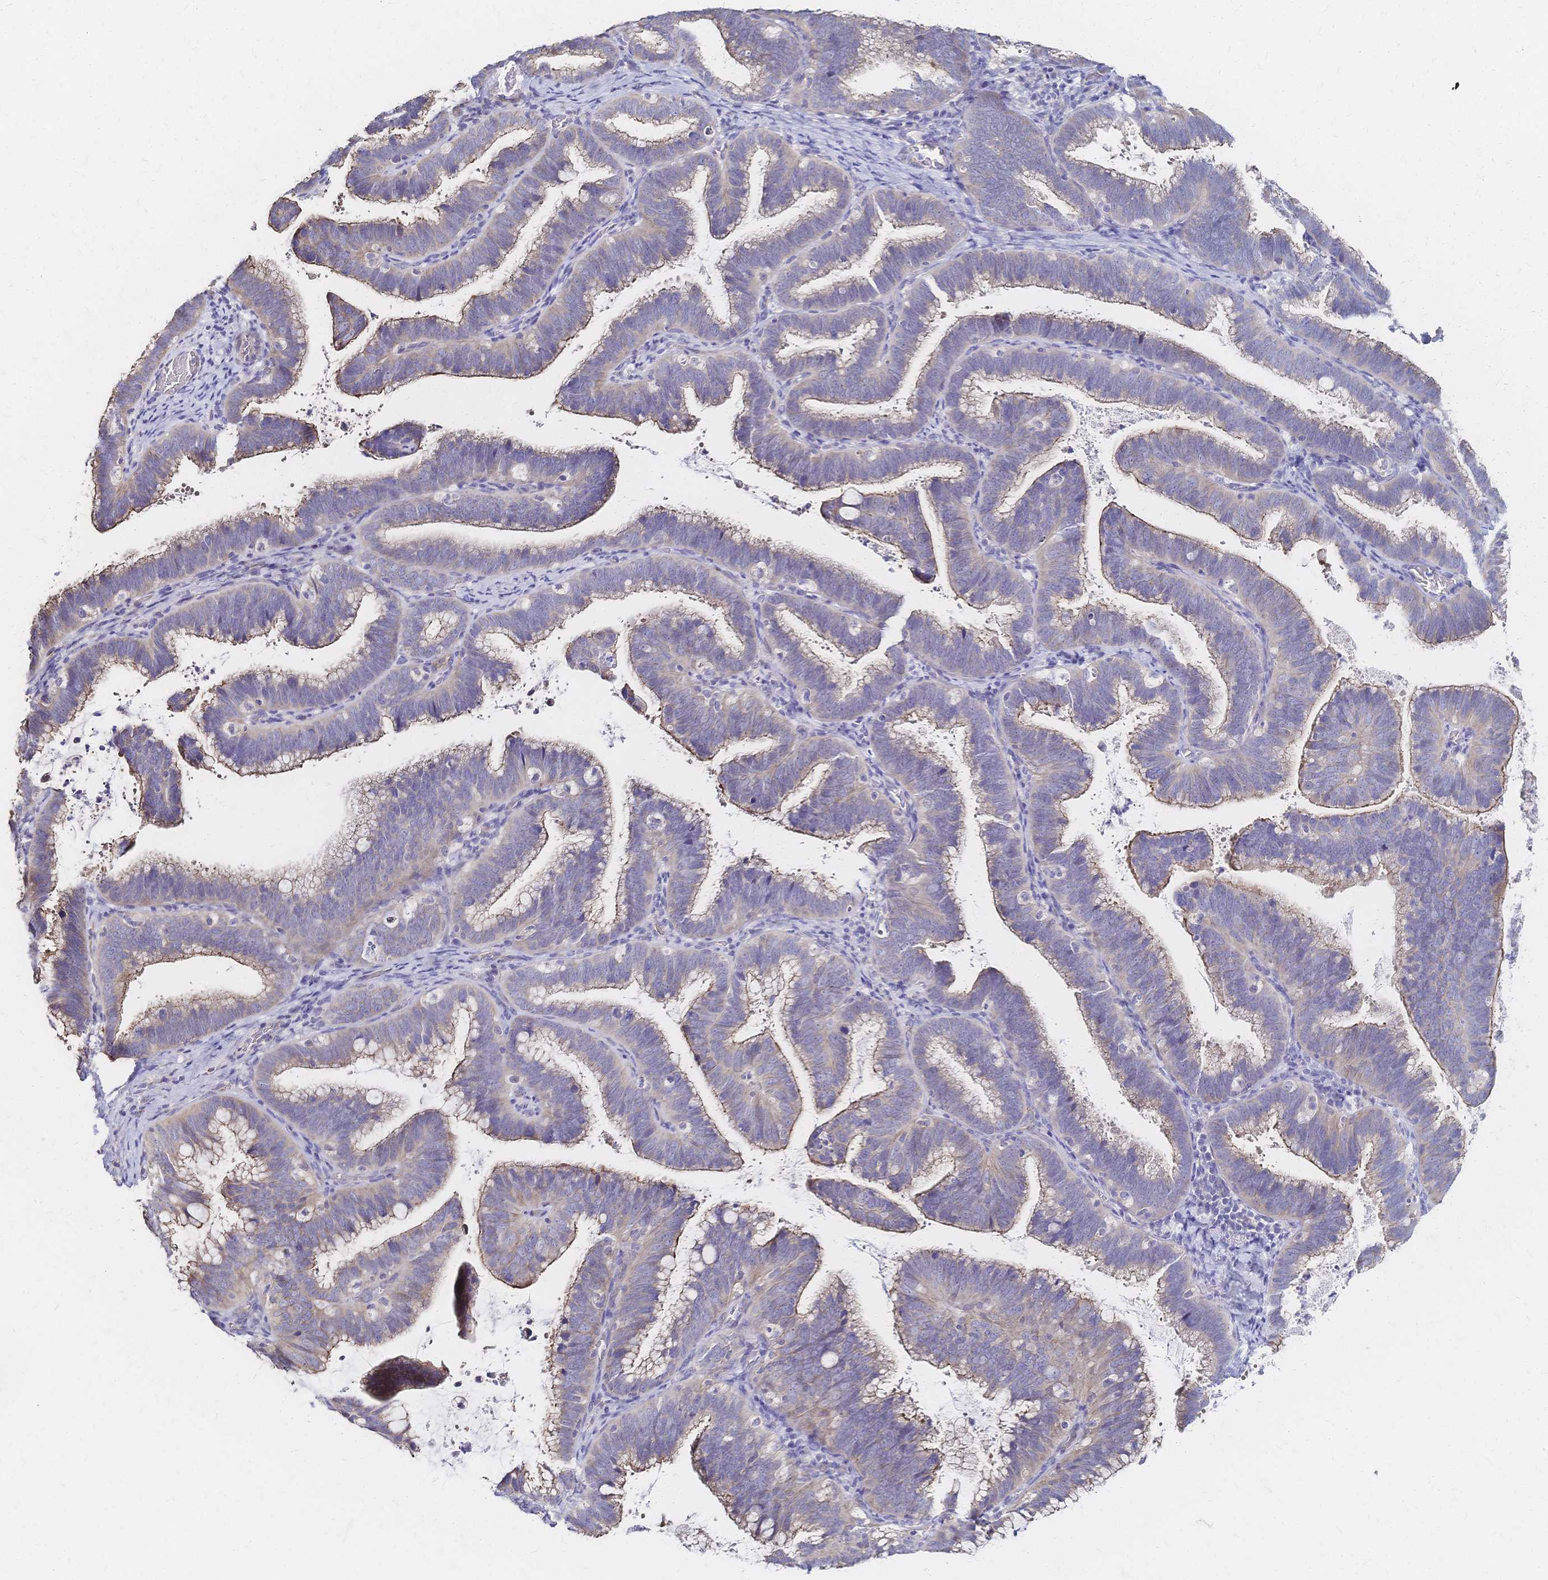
{"staining": {"intensity": "weak", "quantity": "25%-75%", "location": "cytoplasmic/membranous"}, "tissue": "cervical cancer", "cell_type": "Tumor cells", "image_type": "cancer", "snomed": [{"axis": "morphology", "description": "Adenocarcinoma, NOS"}, {"axis": "topography", "description": "Cervix"}], "caption": "A photomicrograph showing weak cytoplasmic/membranous staining in about 25%-75% of tumor cells in cervical cancer, as visualized by brown immunohistochemical staining.", "gene": "SLC5A1", "patient": {"sex": "female", "age": 61}}